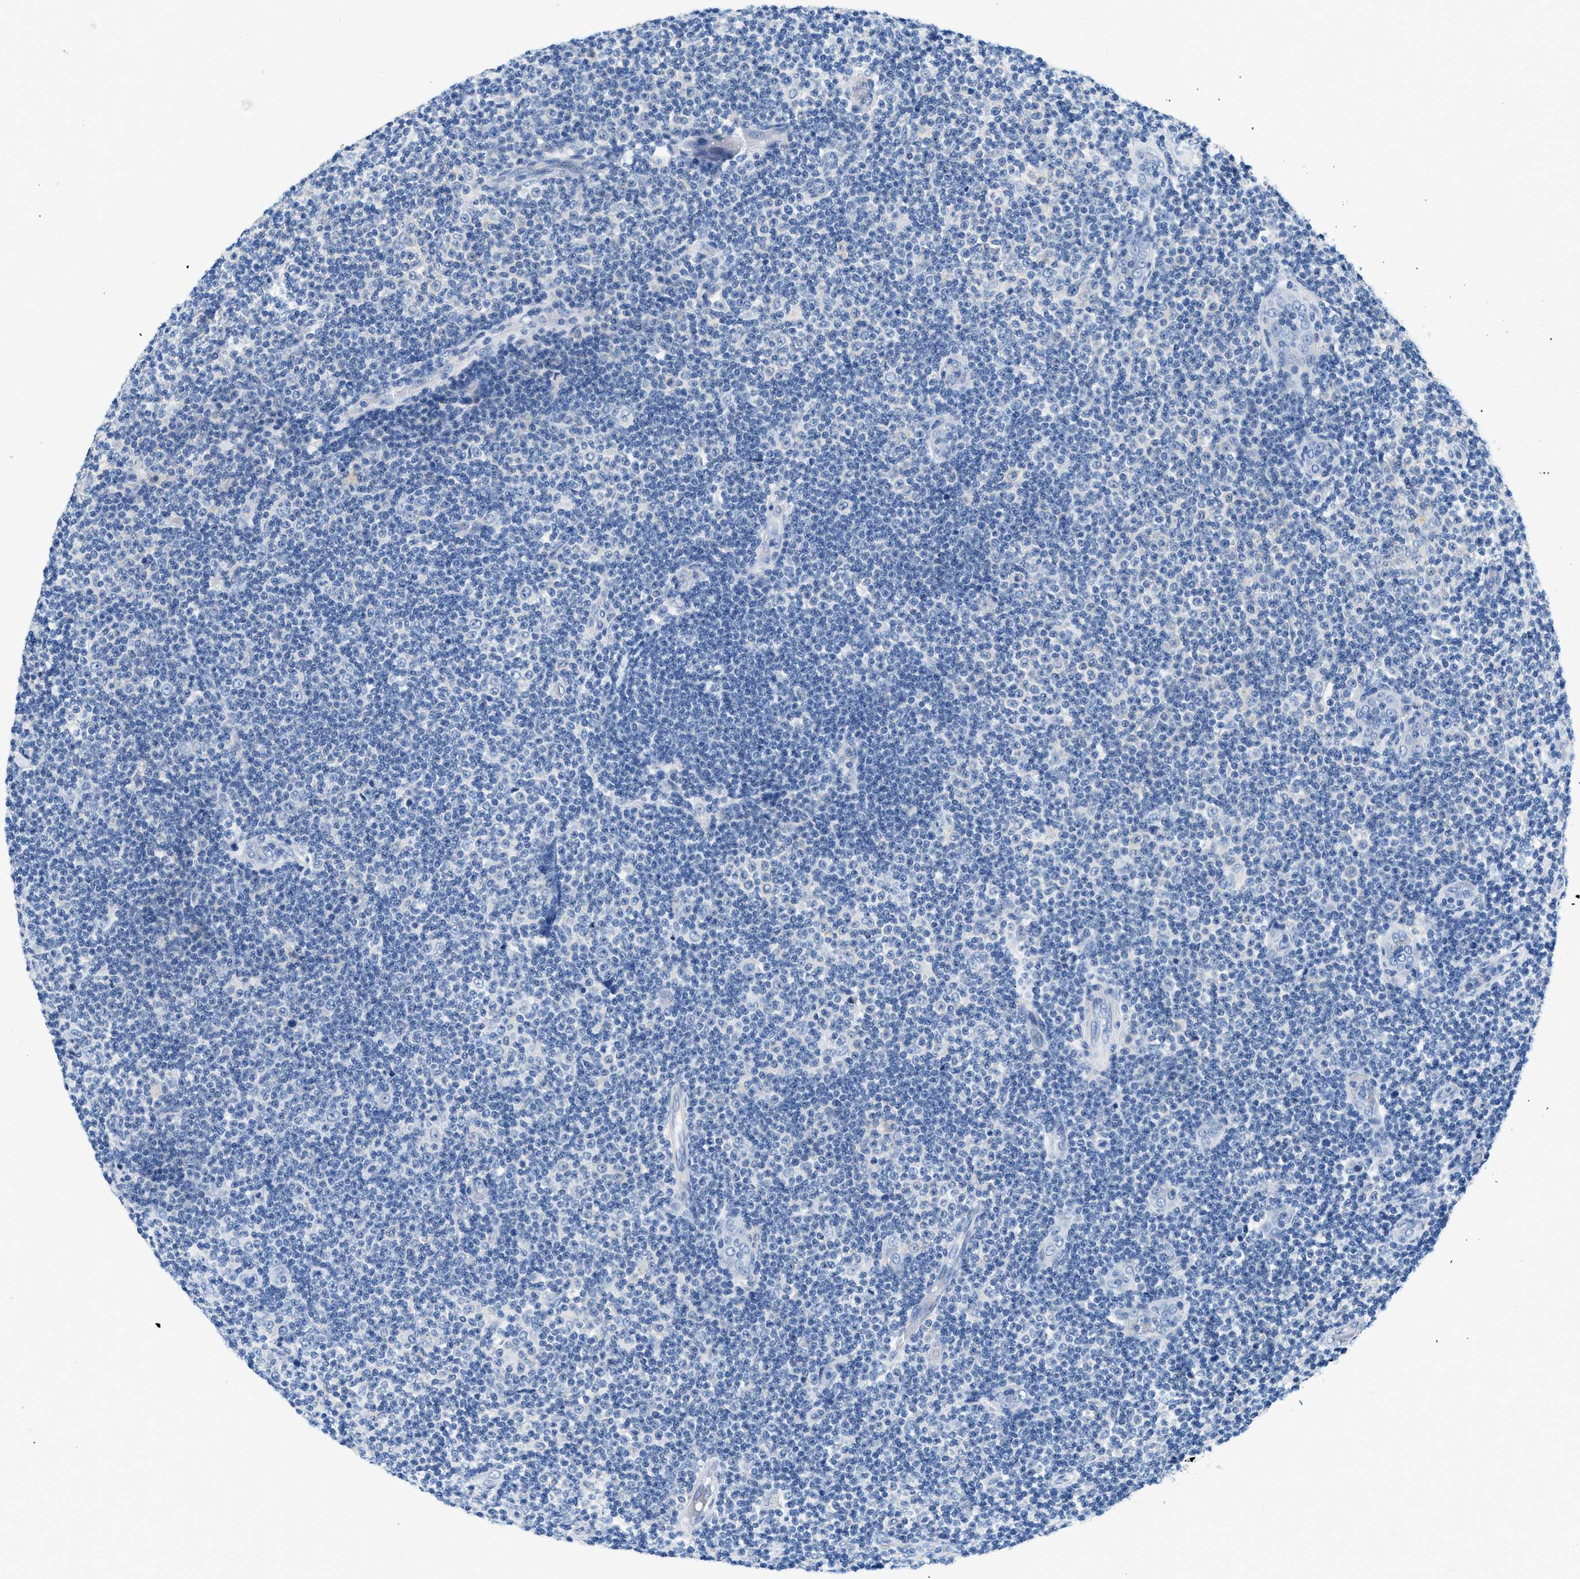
{"staining": {"intensity": "negative", "quantity": "none", "location": "none"}, "tissue": "lymphoma", "cell_type": "Tumor cells", "image_type": "cancer", "snomed": [{"axis": "morphology", "description": "Malignant lymphoma, non-Hodgkin's type, Low grade"}, {"axis": "topography", "description": "Lymph node"}], "caption": "Immunohistochemistry (IHC) micrograph of human lymphoma stained for a protein (brown), which exhibits no expression in tumor cells.", "gene": "BPGM", "patient": {"sex": "male", "age": 83}}